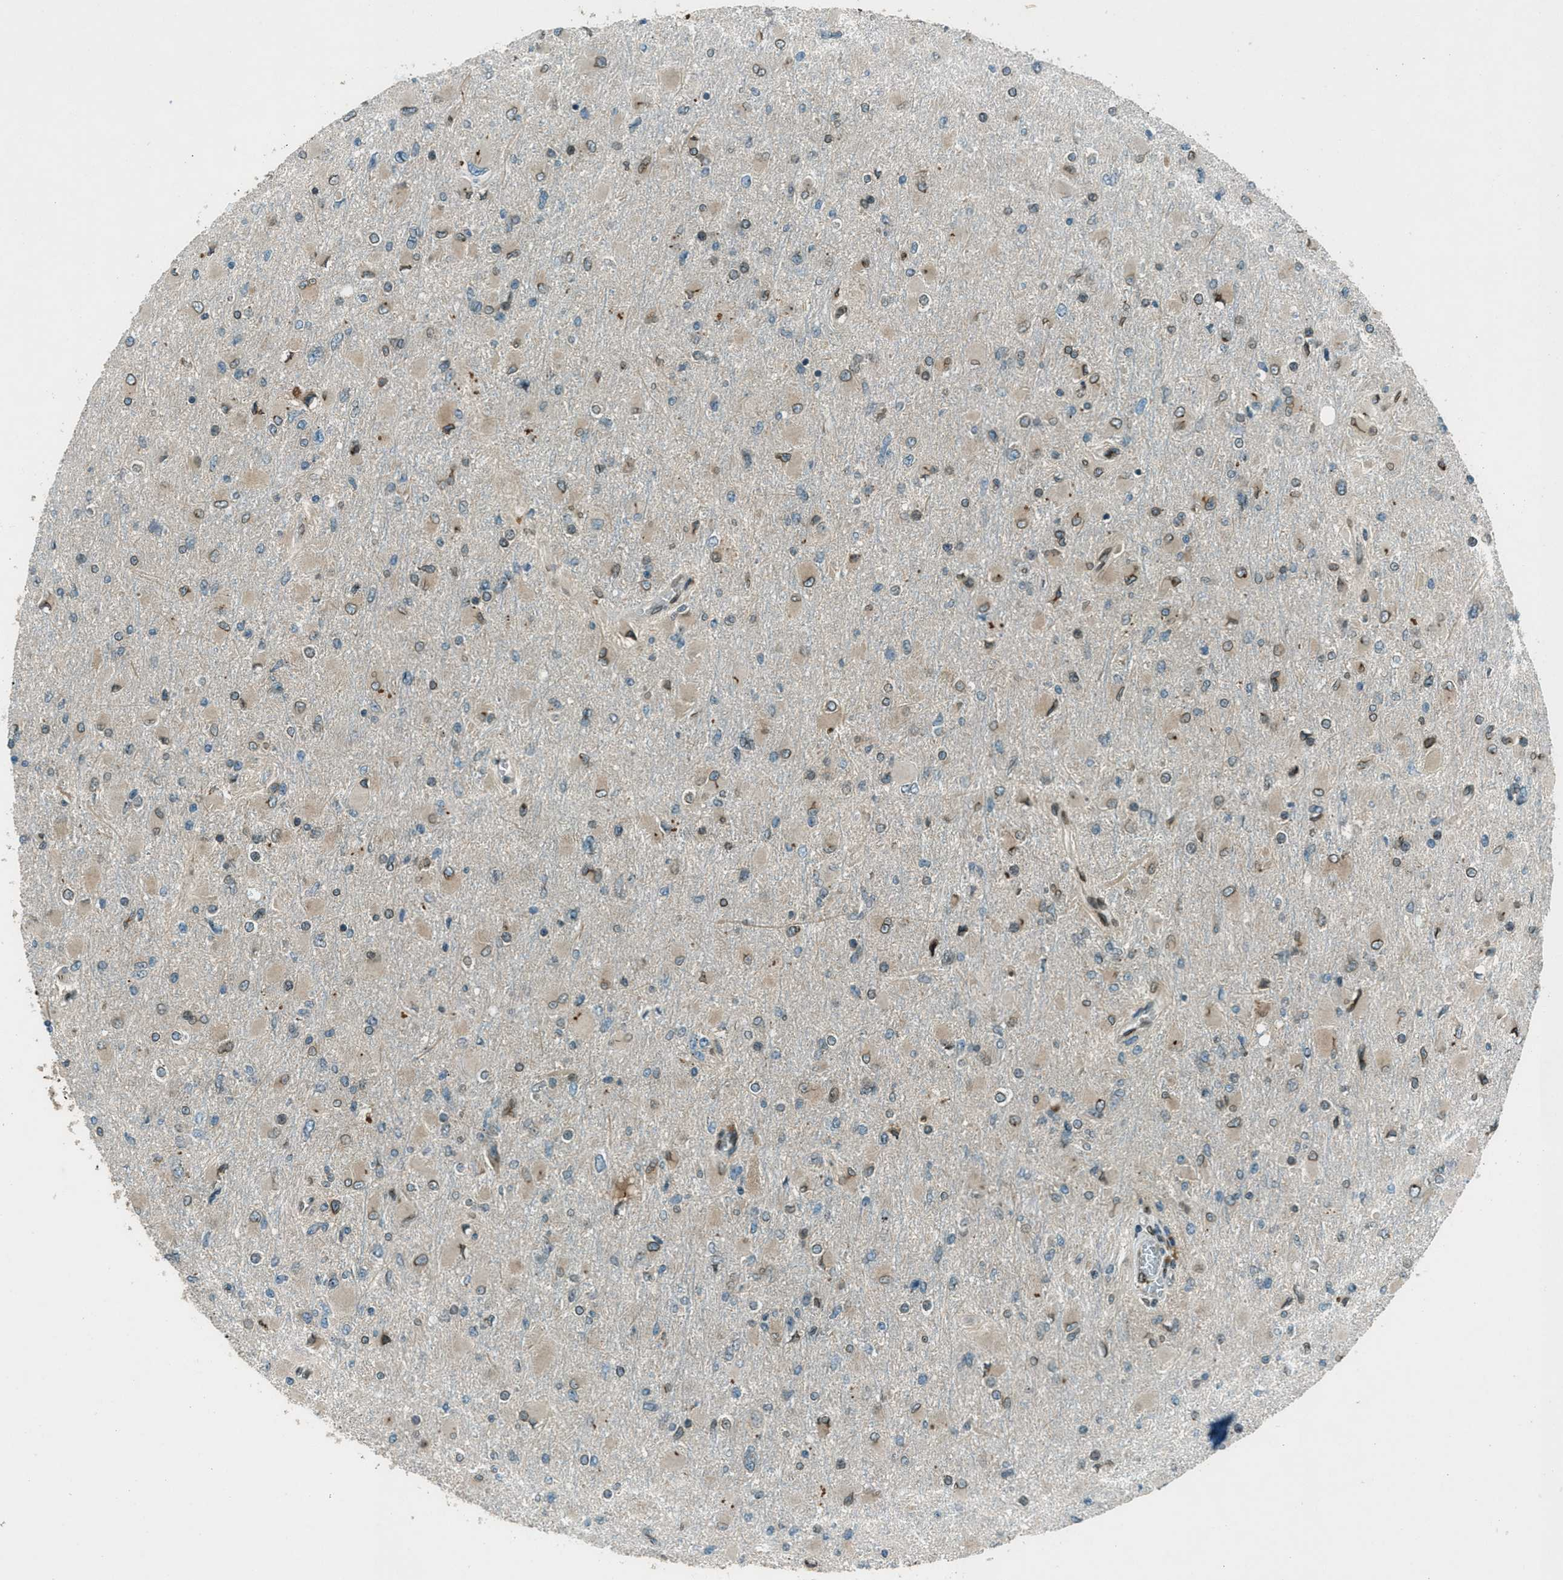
{"staining": {"intensity": "moderate", "quantity": "25%-75%", "location": "cytoplasmic/membranous,nuclear"}, "tissue": "glioma", "cell_type": "Tumor cells", "image_type": "cancer", "snomed": [{"axis": "morphology", "description": "Glioma, malignant, High grade"}, {"axis": "topography", "description": "Cerebral cortex"}], "caption": "The micrograph exhibits a brown stain indicating the presence of a protein in the cytoplasmic/membranous and nuclear of tumor cells in malignant glioma (high-grade).", "gene": "LEMD2", "patient": {"sex": "female", "age": 36}}